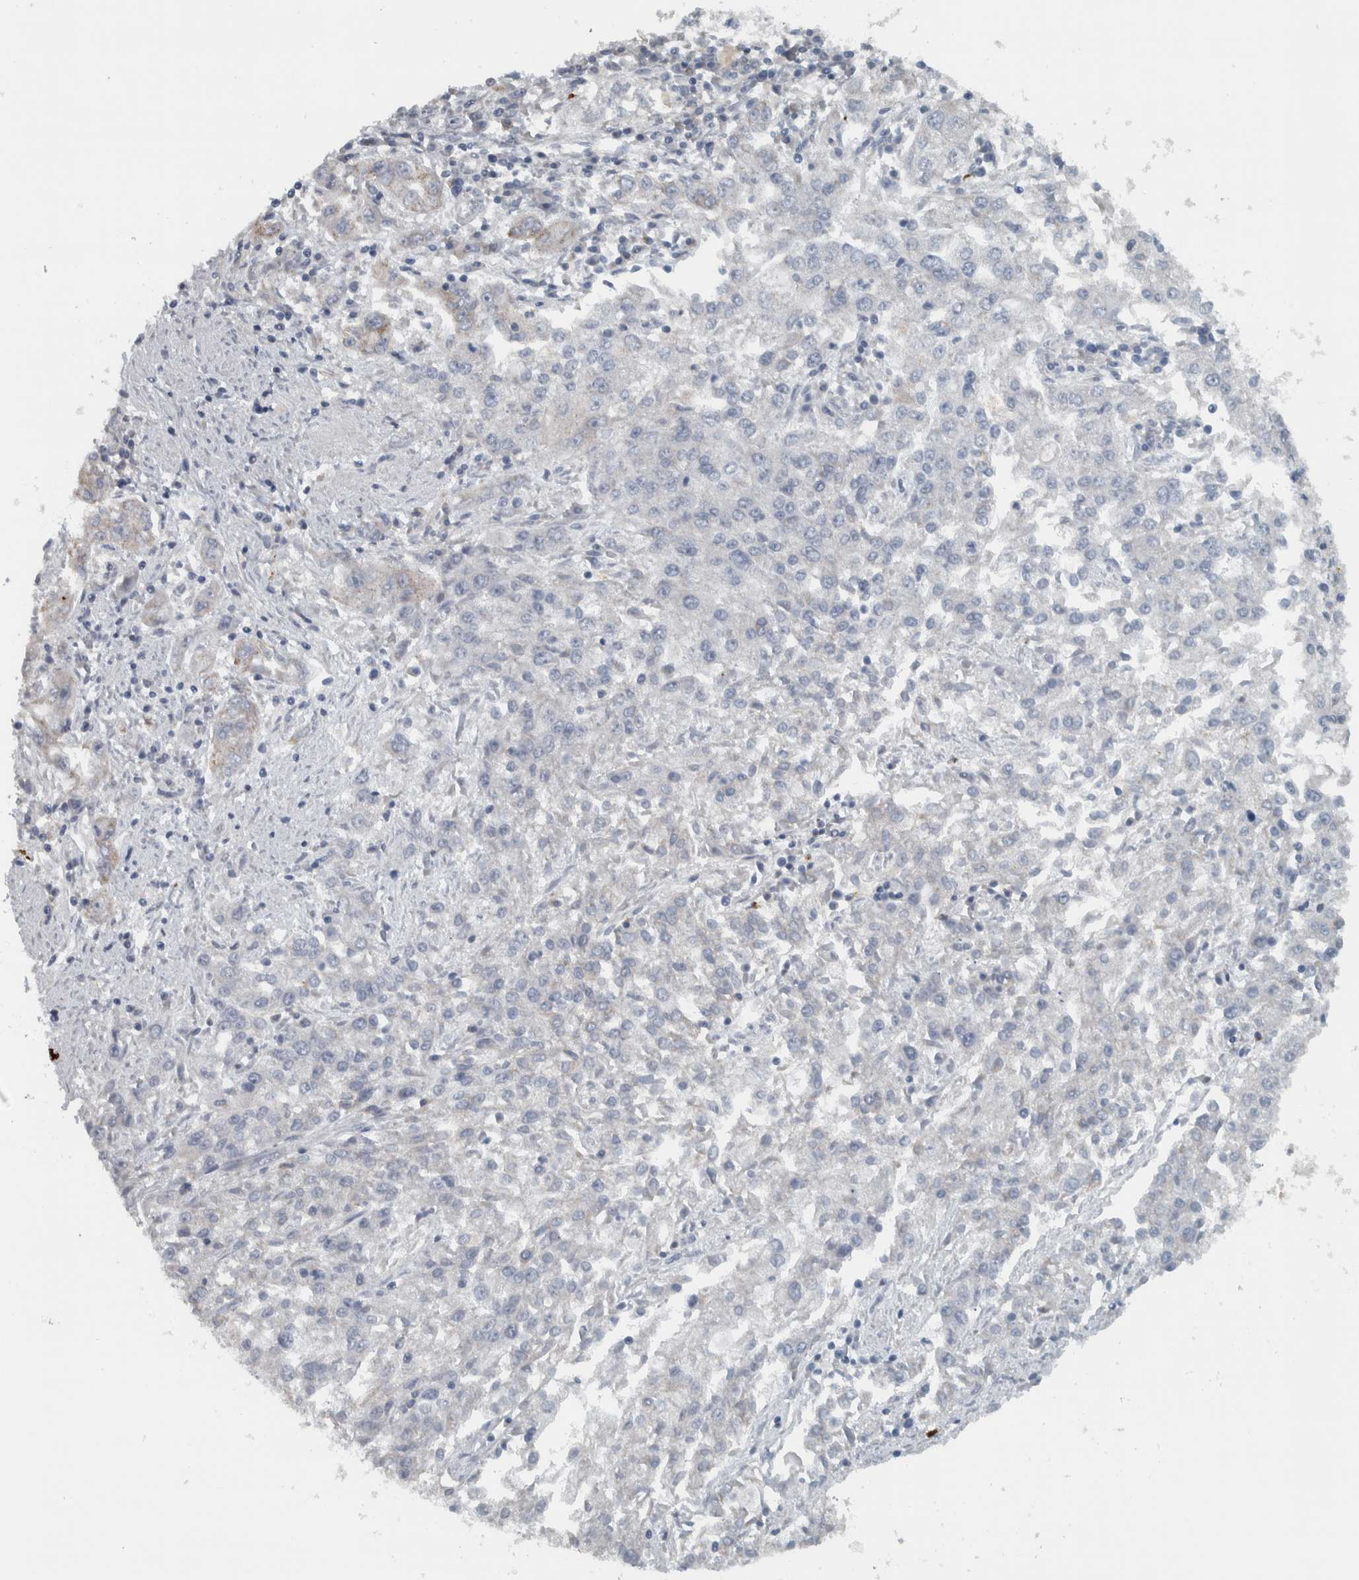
{"staining": {"intensity": "negative", "quantity": "none", "location": "none"}, "tissue": "endometrial cancer", "cell_type": "Tumor cells", "image_type": "cancer", "snomed": [{"axis": "morphology", "description": "Adenocarcinoma, NOS"}, {"axis": "topography", "description": "Endometrium"}], "caption": "There is no significant staining in tumor cells of endometrial cancer (adenocarcinoma). The staining is performed using DAB (3,3'-diaminobenzidine) brown chromogen with nuclei counter-stained in using hematoxylin.", "gene": "ADPRM", "patient": {"sex": "female", "age": 49}}